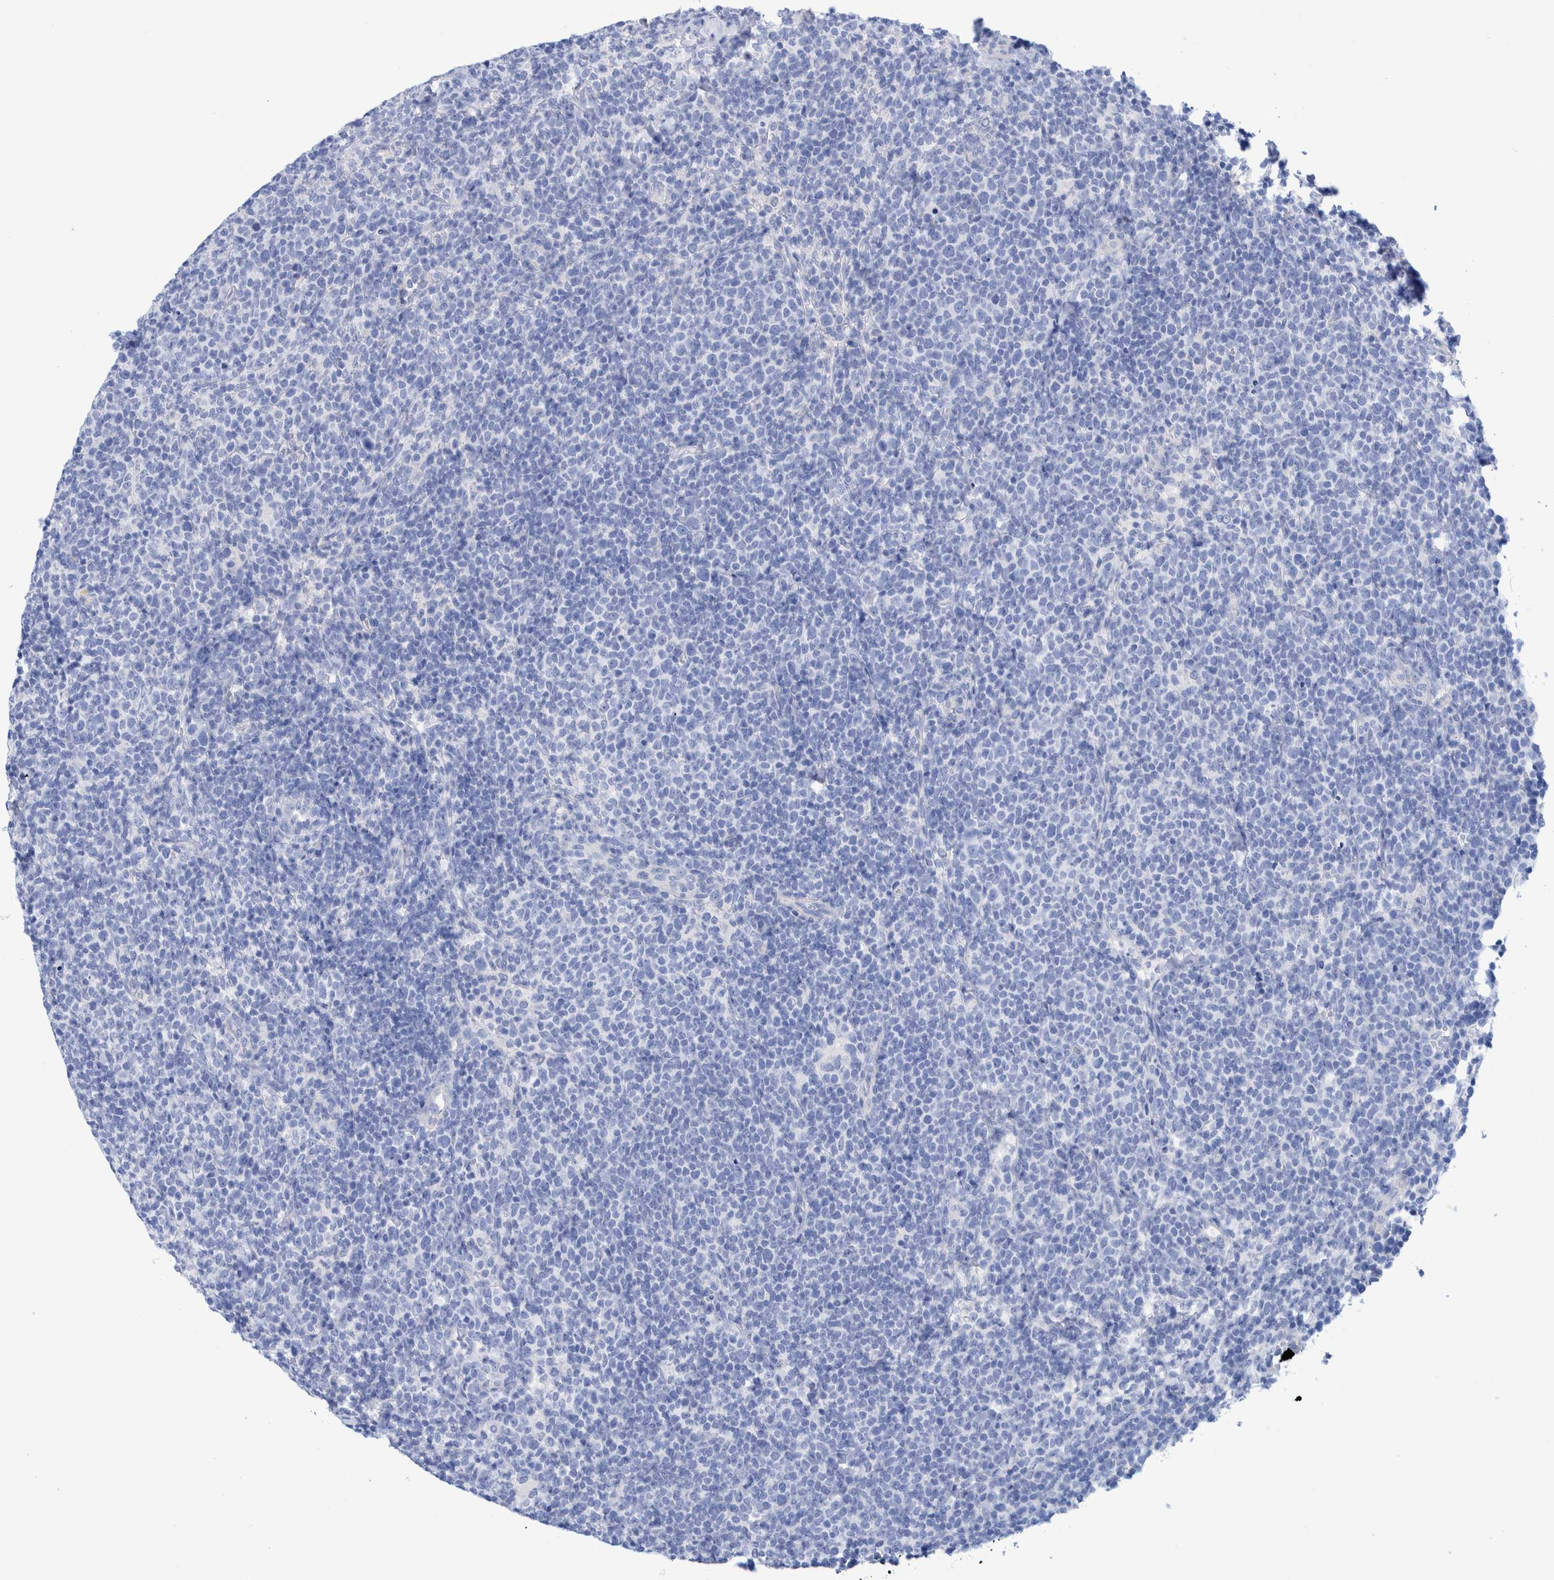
{"staining": {"intensity": "negative", "quantity": "none", "location": "none"}, "tissue": "lymphoma", "cell_type": "Tumor cells", "image_type": "cancer", "snomed": [{"axis": "morphology", "description": "Malignant lymphoma, non-Hodgkin's type, High grade"}, {"axis": "topography", "description": "Lymph node"}], "caption": "High magnification brightfield microscopy of malignant lymphoma, non-Hodgkin's type (high-grade) stained with DAB (3,3'-diaminobenzidine) (brown) and counterstained with hematoxylin (blue): tumor cells show no significant staining.", "gene": "PERP", "patient": {"sex": "male", "age": 61}}